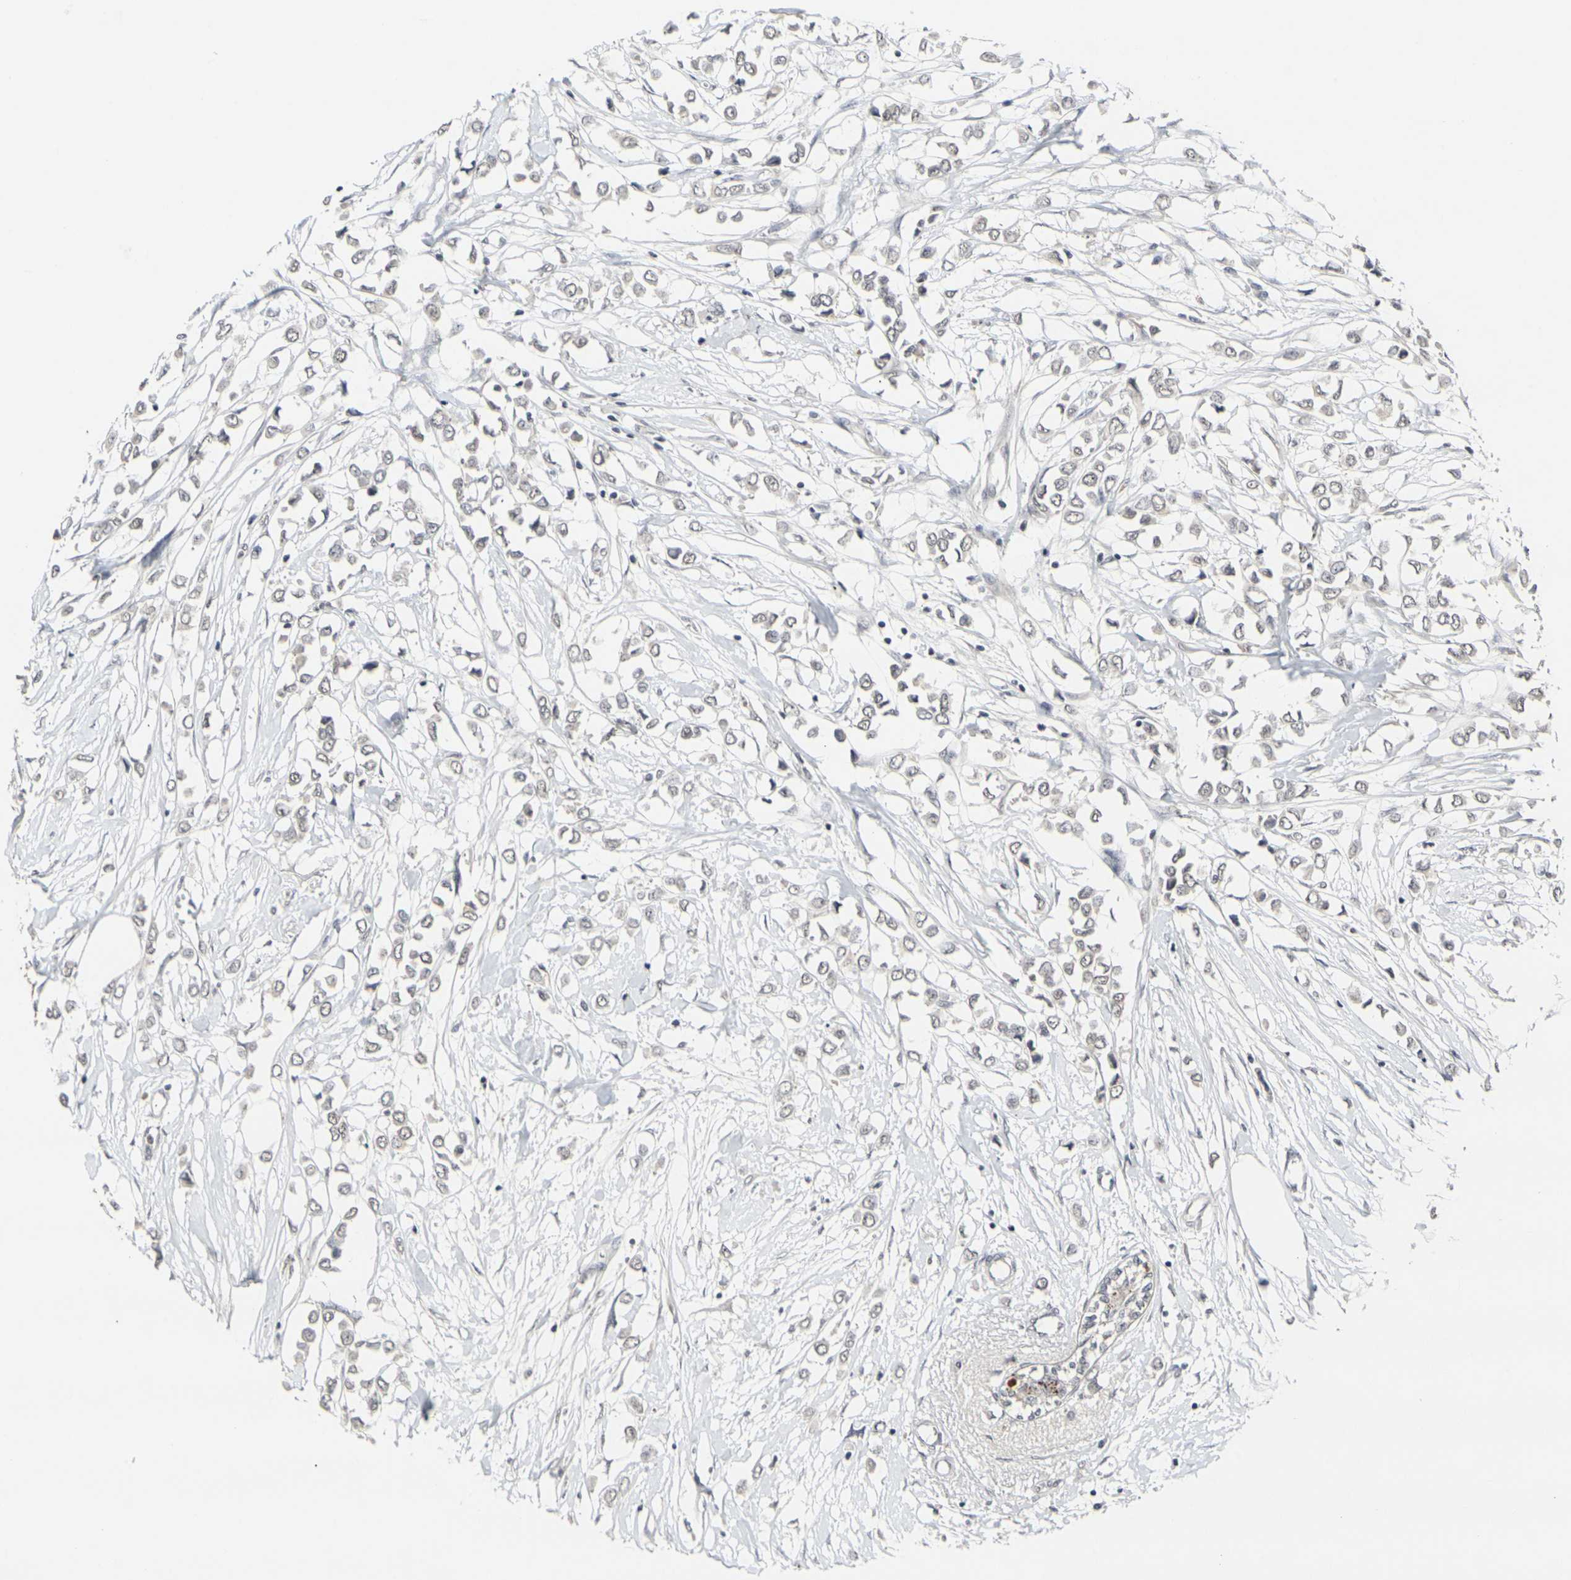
{"staining": {"intensity": "negative", "quantity": "none", "location": "none"}, "tissue": "breast cancer", "cell_type": "Tumor cells", "image_type": "cancer", "snomed": [{"axis": "morphology", "description": "Lobular carcinoma"}, {"axis": "topography", "description": "Breast"}], "caption": "This is an immunohistochemistry (IHC) histopathology image of human breast cancer (lobular carcinoma). There is no staining in tumor cells.", "gene": "GPR19", "patient": {"sex": "female", "age": 51}}